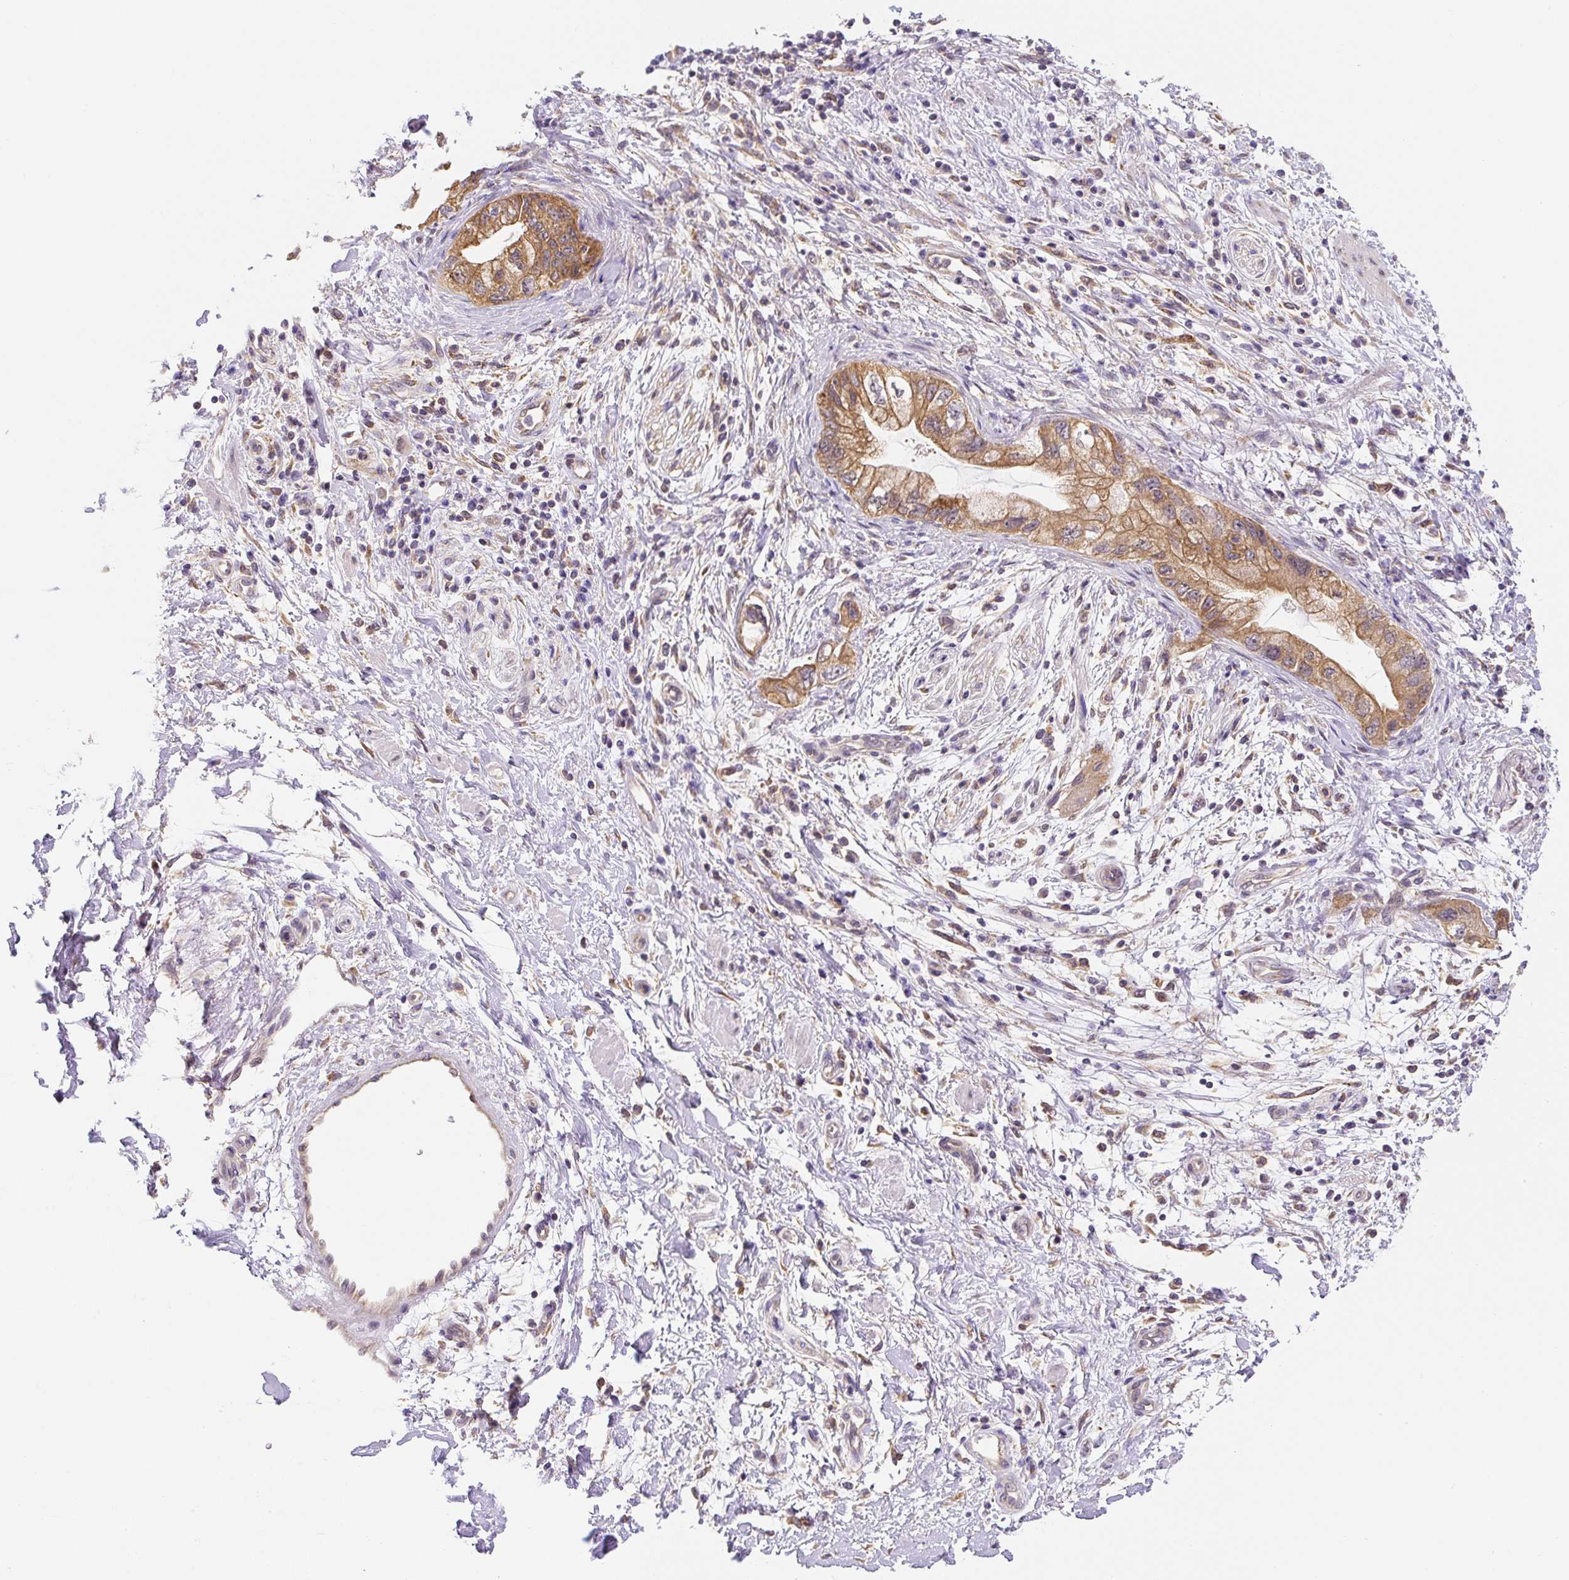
{"staining": {"intensity": "moderate", "quantity": ">75%", "location": "cytoplasmic/membranous"}, "tissue": "pancreatic cancer", "cell_type": "Tumor cells", "image_type": "cancer", "snomed": [{"axis": "morphology", "description": "Adenocarcinoma, NOS"}, {"axis": "topography", "description": "Pancreas"}], "caption": "A photomicrograph showing moderate cytoplasmic/membranous positivity in approximately >75% of tumor cells in pancreatic cancer (adenocarcinoma), as visualized by brown immunohistochemical staining.", "gene": "PLA2G4A", "patient": {"sex": "female", "age": 73}}